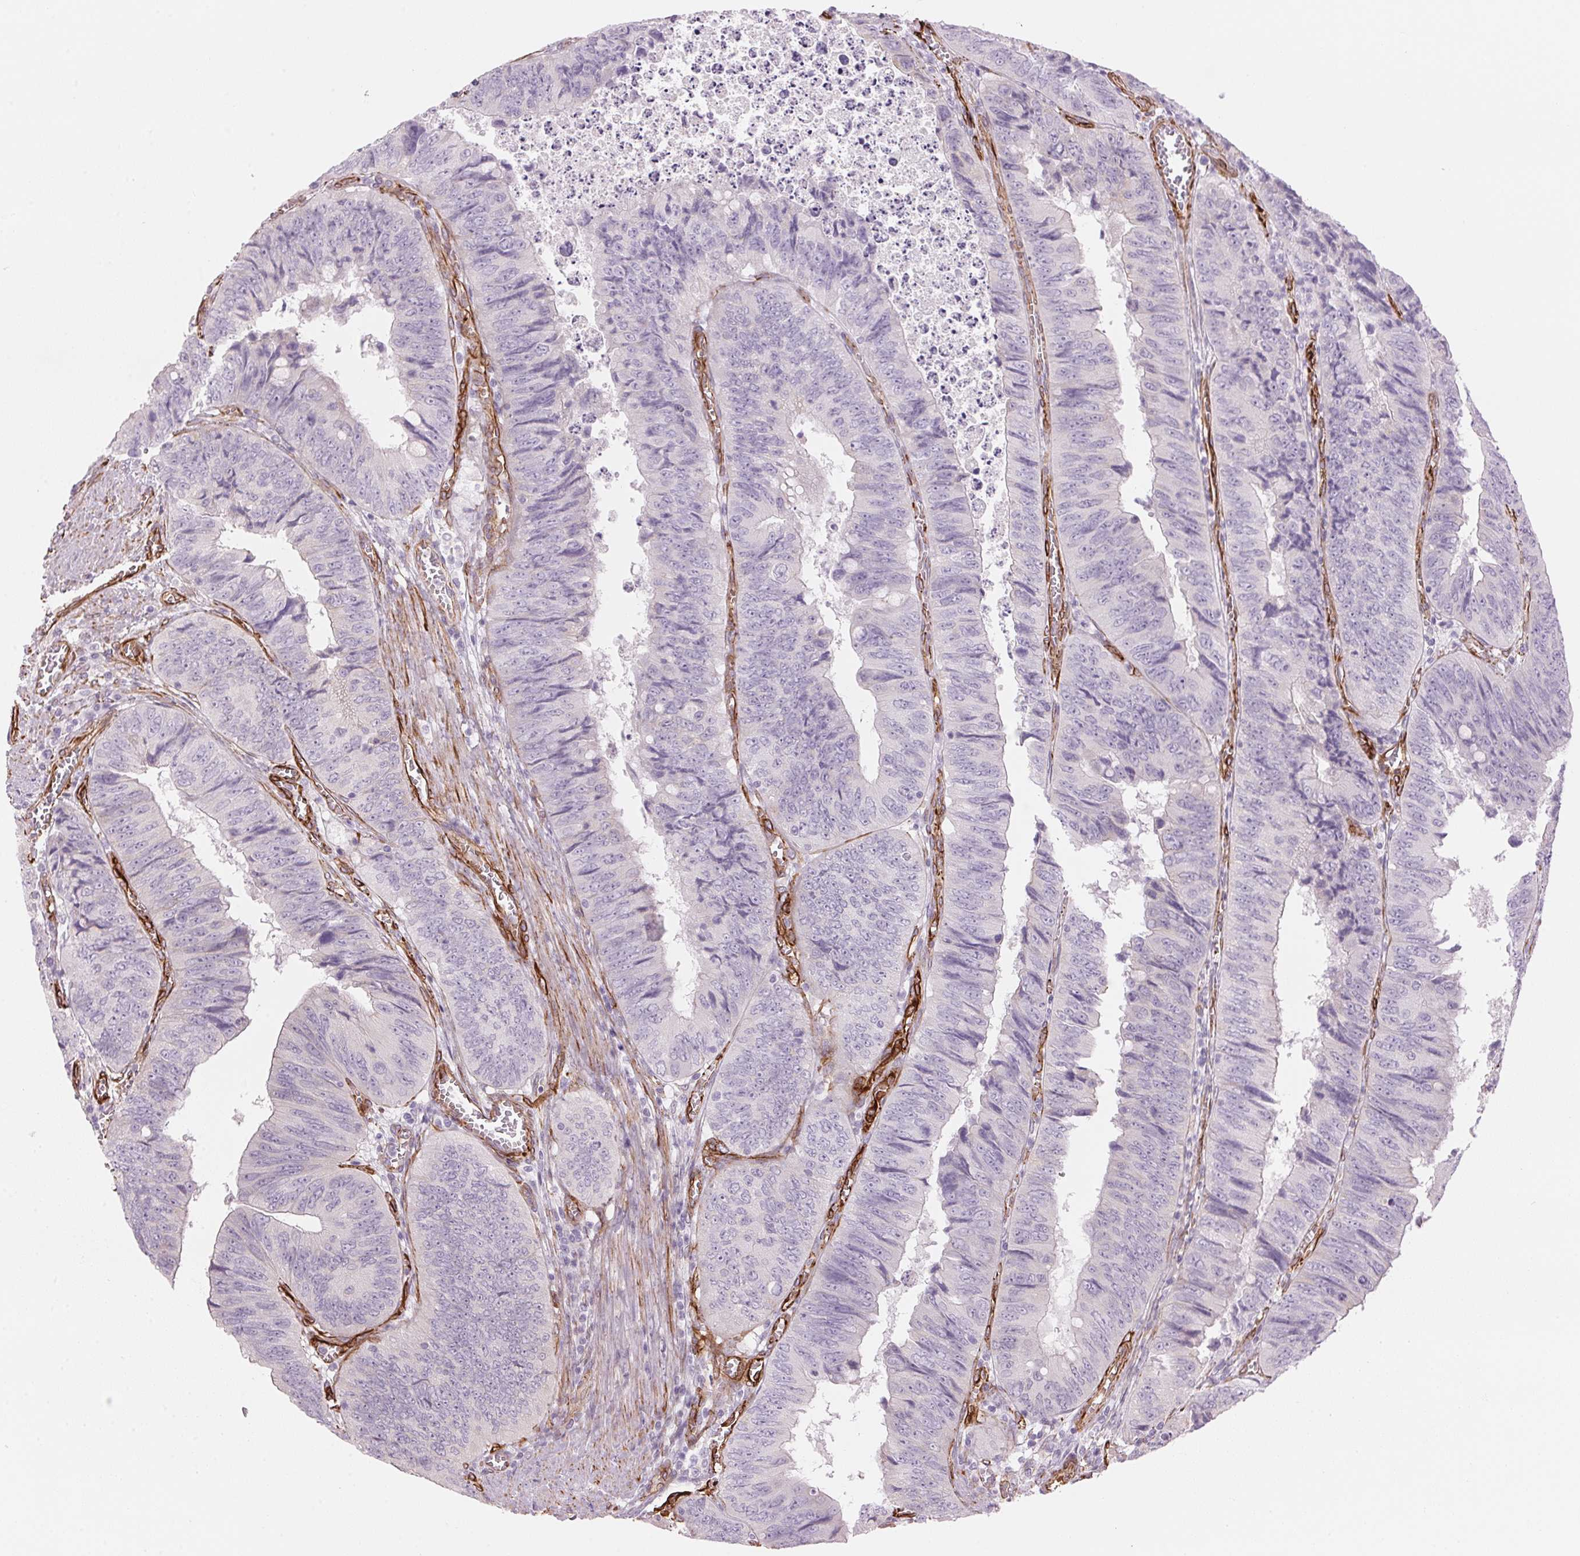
{"staining": {"intensity": "negative", "quantity": "none", "location": "none"}, "tissue": "colorectal cancer", "cell_type": "Tumor cells", "image_type": "cancer", "snomed": [{"axis": "morphology", "description": "Adenocarcinoma, NOS"}, {"axis": "topography", "description": "Colon"}], "caption": "DAB (3,3'-diaminobenzidine) immunohistochemical staining of human colorectal cancer (adenocarcinoma) exhibits no significant positivity in tumor cells. Nuclei are stained in blue.", "gene": "CLPS", "patient": {"sex": "female", "age": 84}}